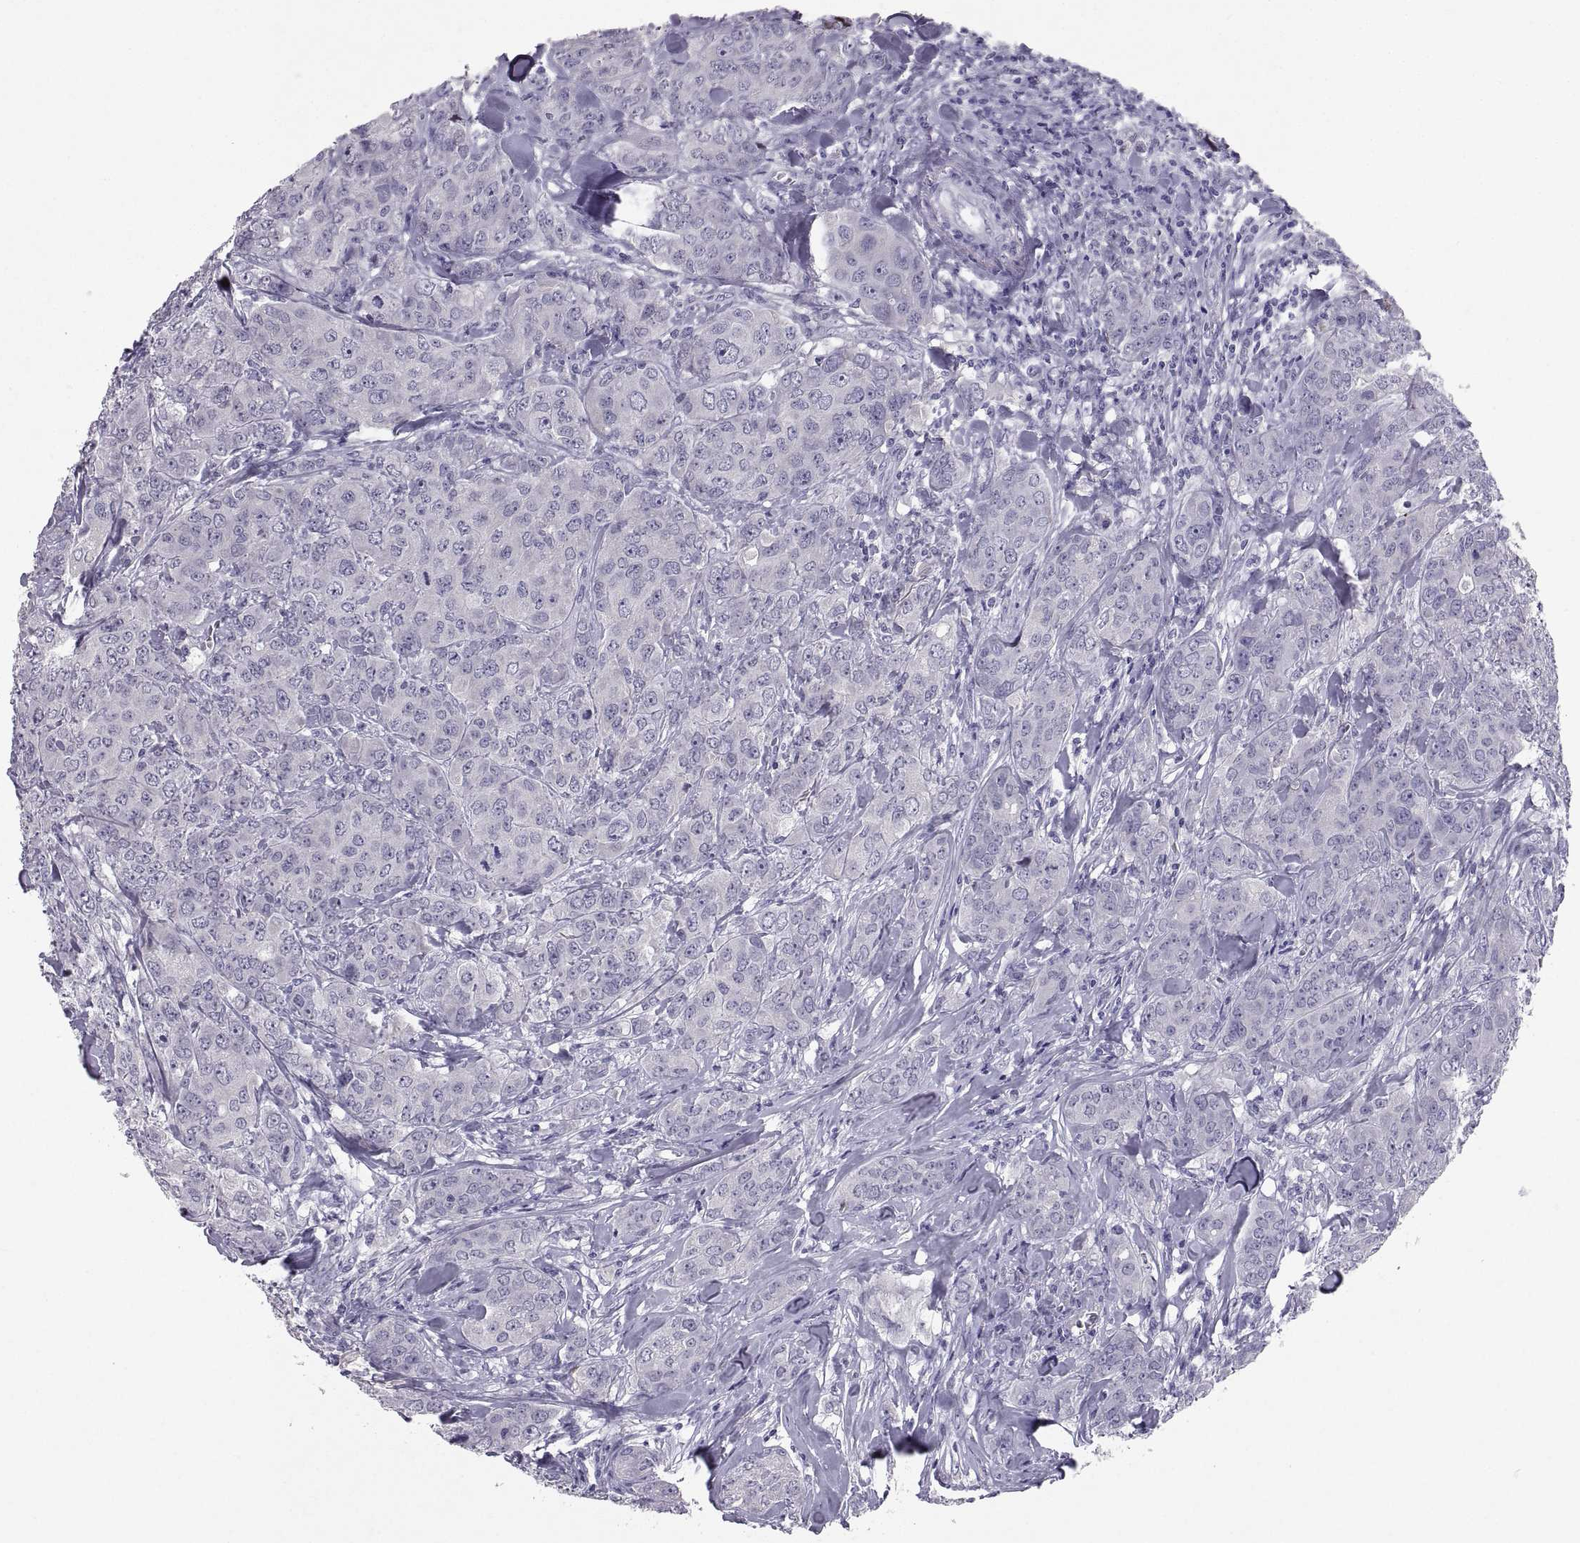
{"staining": {"intensity": "negative", "quantity": "none", "location": "none"}, "tissue": "breast cancer", "cell_type": "Tumor cells", "image_type": "cancer", "snomed": [{"axis": "morphology", "description": "Duct carcinoma"}, {"axis": "topography", "description": "Breast"}], "caption": "Immunohistochemical staining of human intraductal carcinoma (breast) displays no significant expression in tumor cells. Brightfield microscopy of immunohistochemistry stained with DAB (3,3'-diaminobenzidine) (brown) and hematoxylin (blue), captured at high magnification.", "gene": "SOX21", "patient": {"sex": "female", "age": 43}}